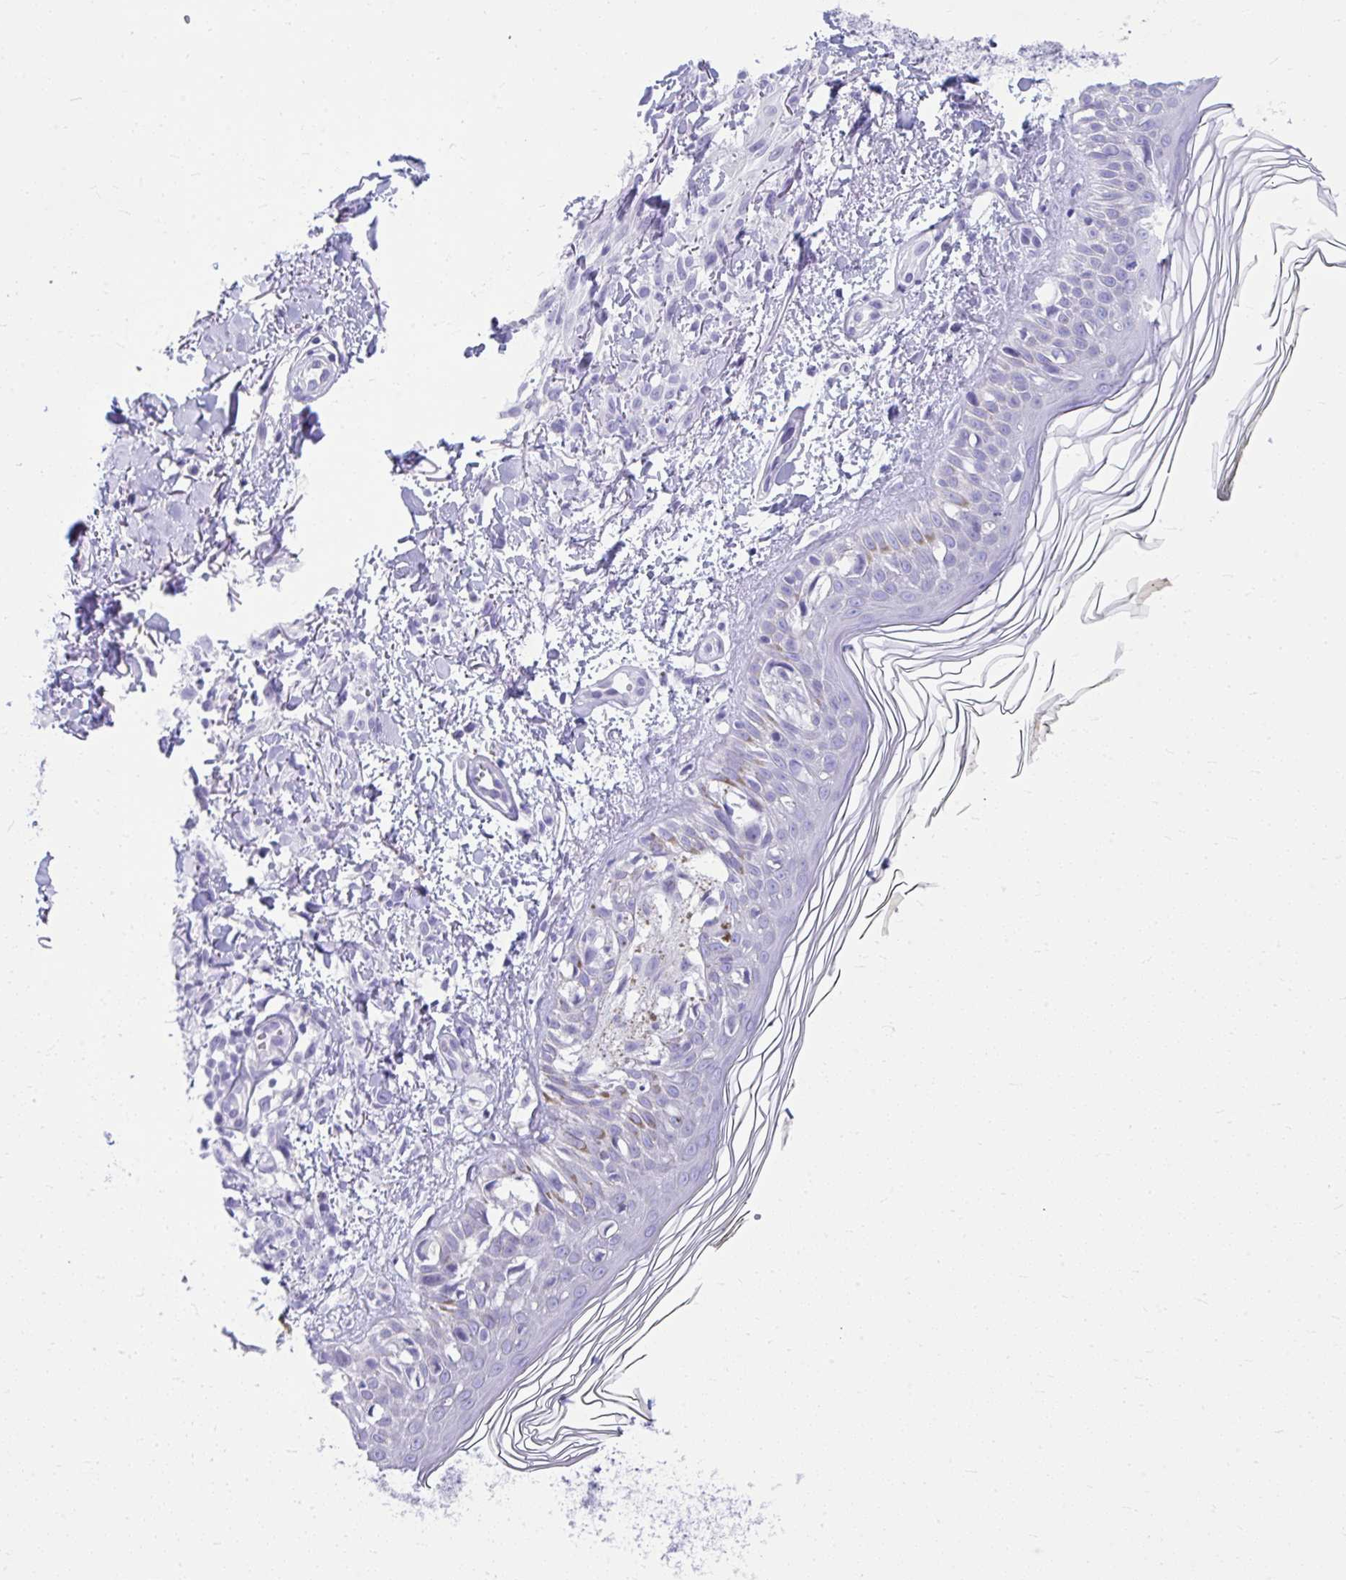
{"staining": {"intensity": "negative", "quantity": "none", "location": "none"}, "tissue": "melanoma", "cell_type": "Tumor cells", "image_type": "cancer", "snomed": [{"axis": "morphology", "description": "Malignant melanoma, NOS"}, {"axis": "topography", "description": "Skin of forearm"}], "caption": "Malignant melanoma stained for a protein using IHC reveals no staining tumor cells.", "gene": "ISL1", "patient": {"sex": "female", "age": 65}}